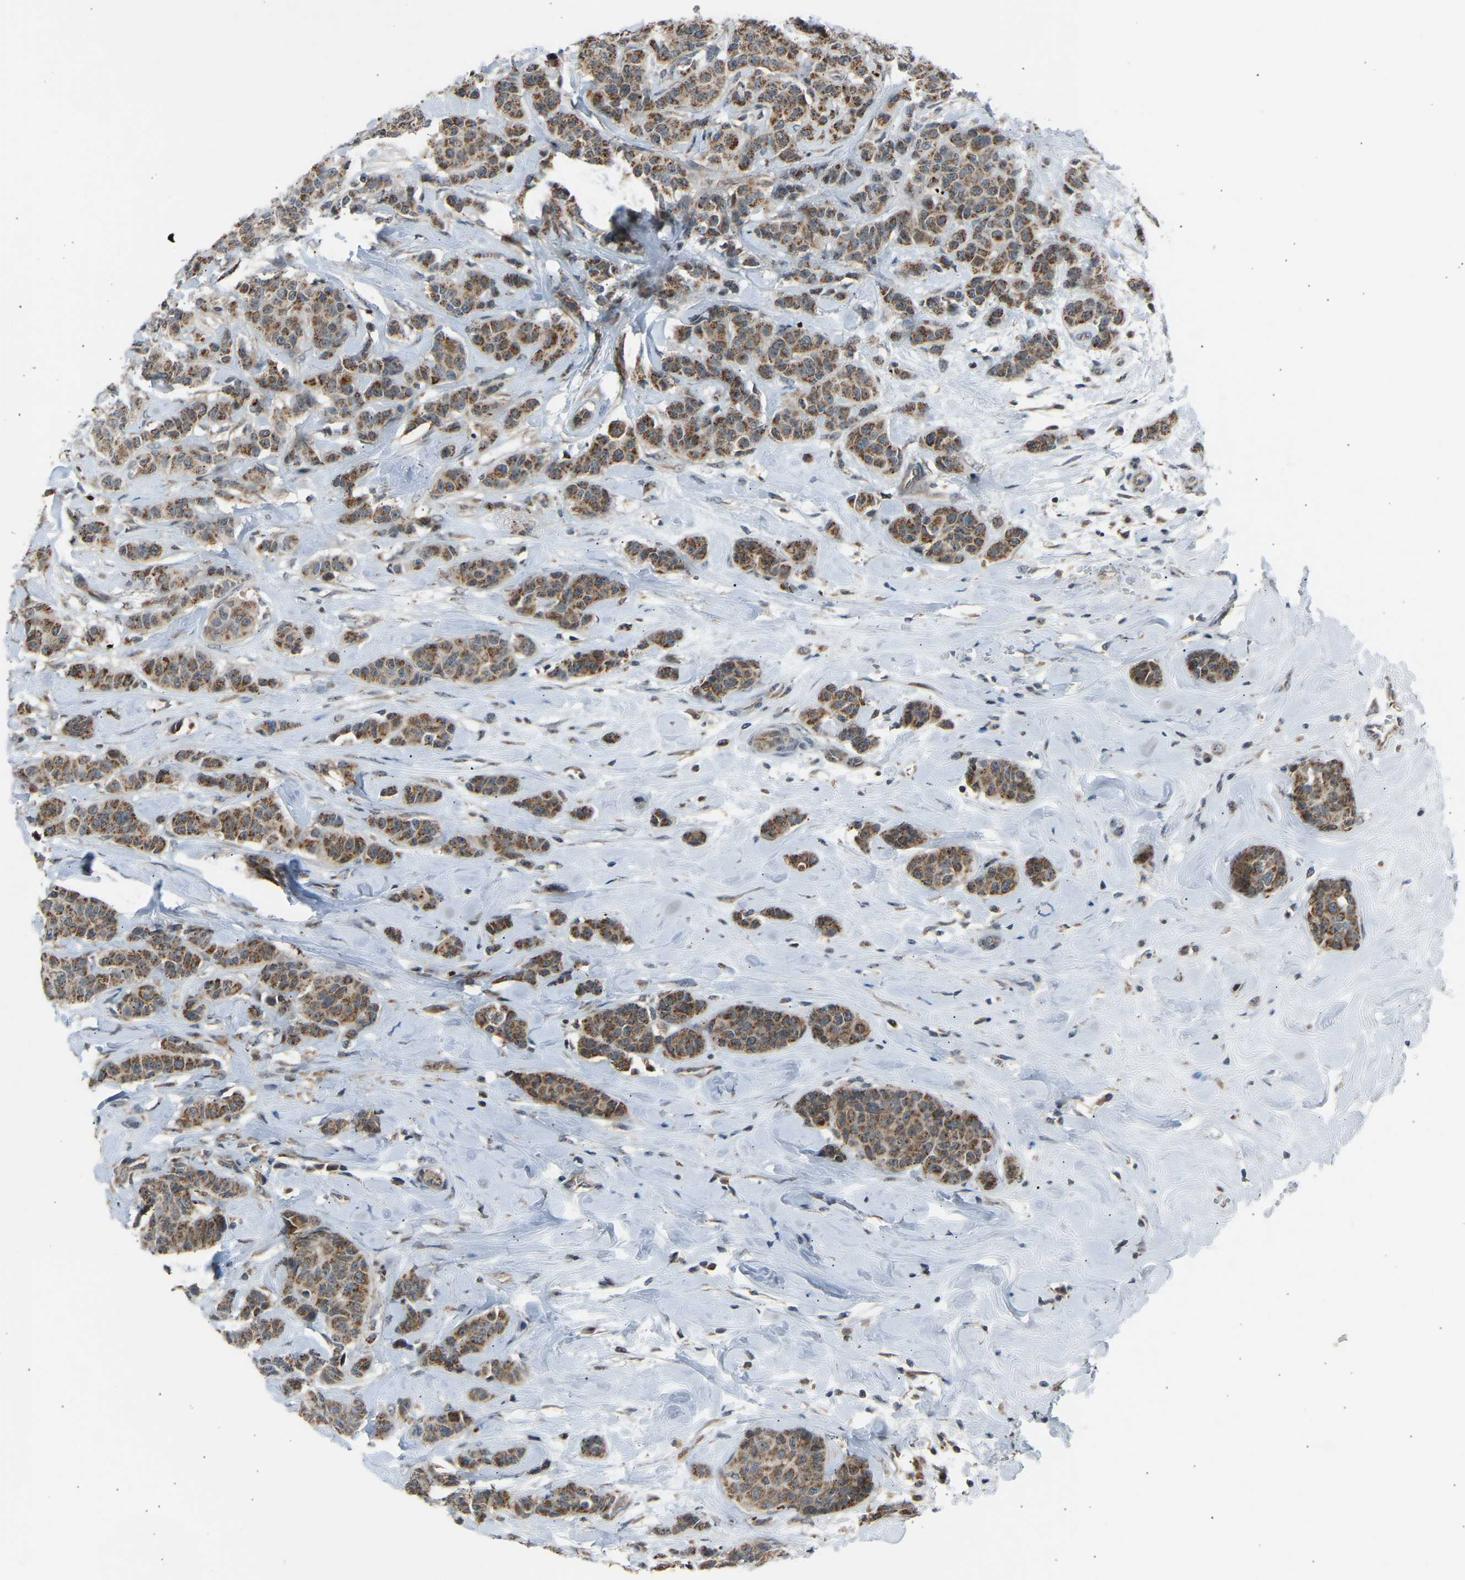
{"staining": {"intensity": "moderate", "quantity": ">75%", "location": "cytoplasmic/membranous"}, "tissue": "breast cancer", "cell_type": "Tumor cells", "image_type": "cancer", "snomed": [{"axis": "morphology", "description": "Normal tissue, NOS"}, {"axis": "morphology", "description": "Duct carcinoma"}, {"axis": "topography", "description": "Breast"}], "caption": "Immunohistochemical staining of human breast cancer shows moderate cytoplasmic/membranous protein positivity in about >75% of tumor cells.", "gene": "SLIRP", "patient": {"sex": "female", "age": 40}}